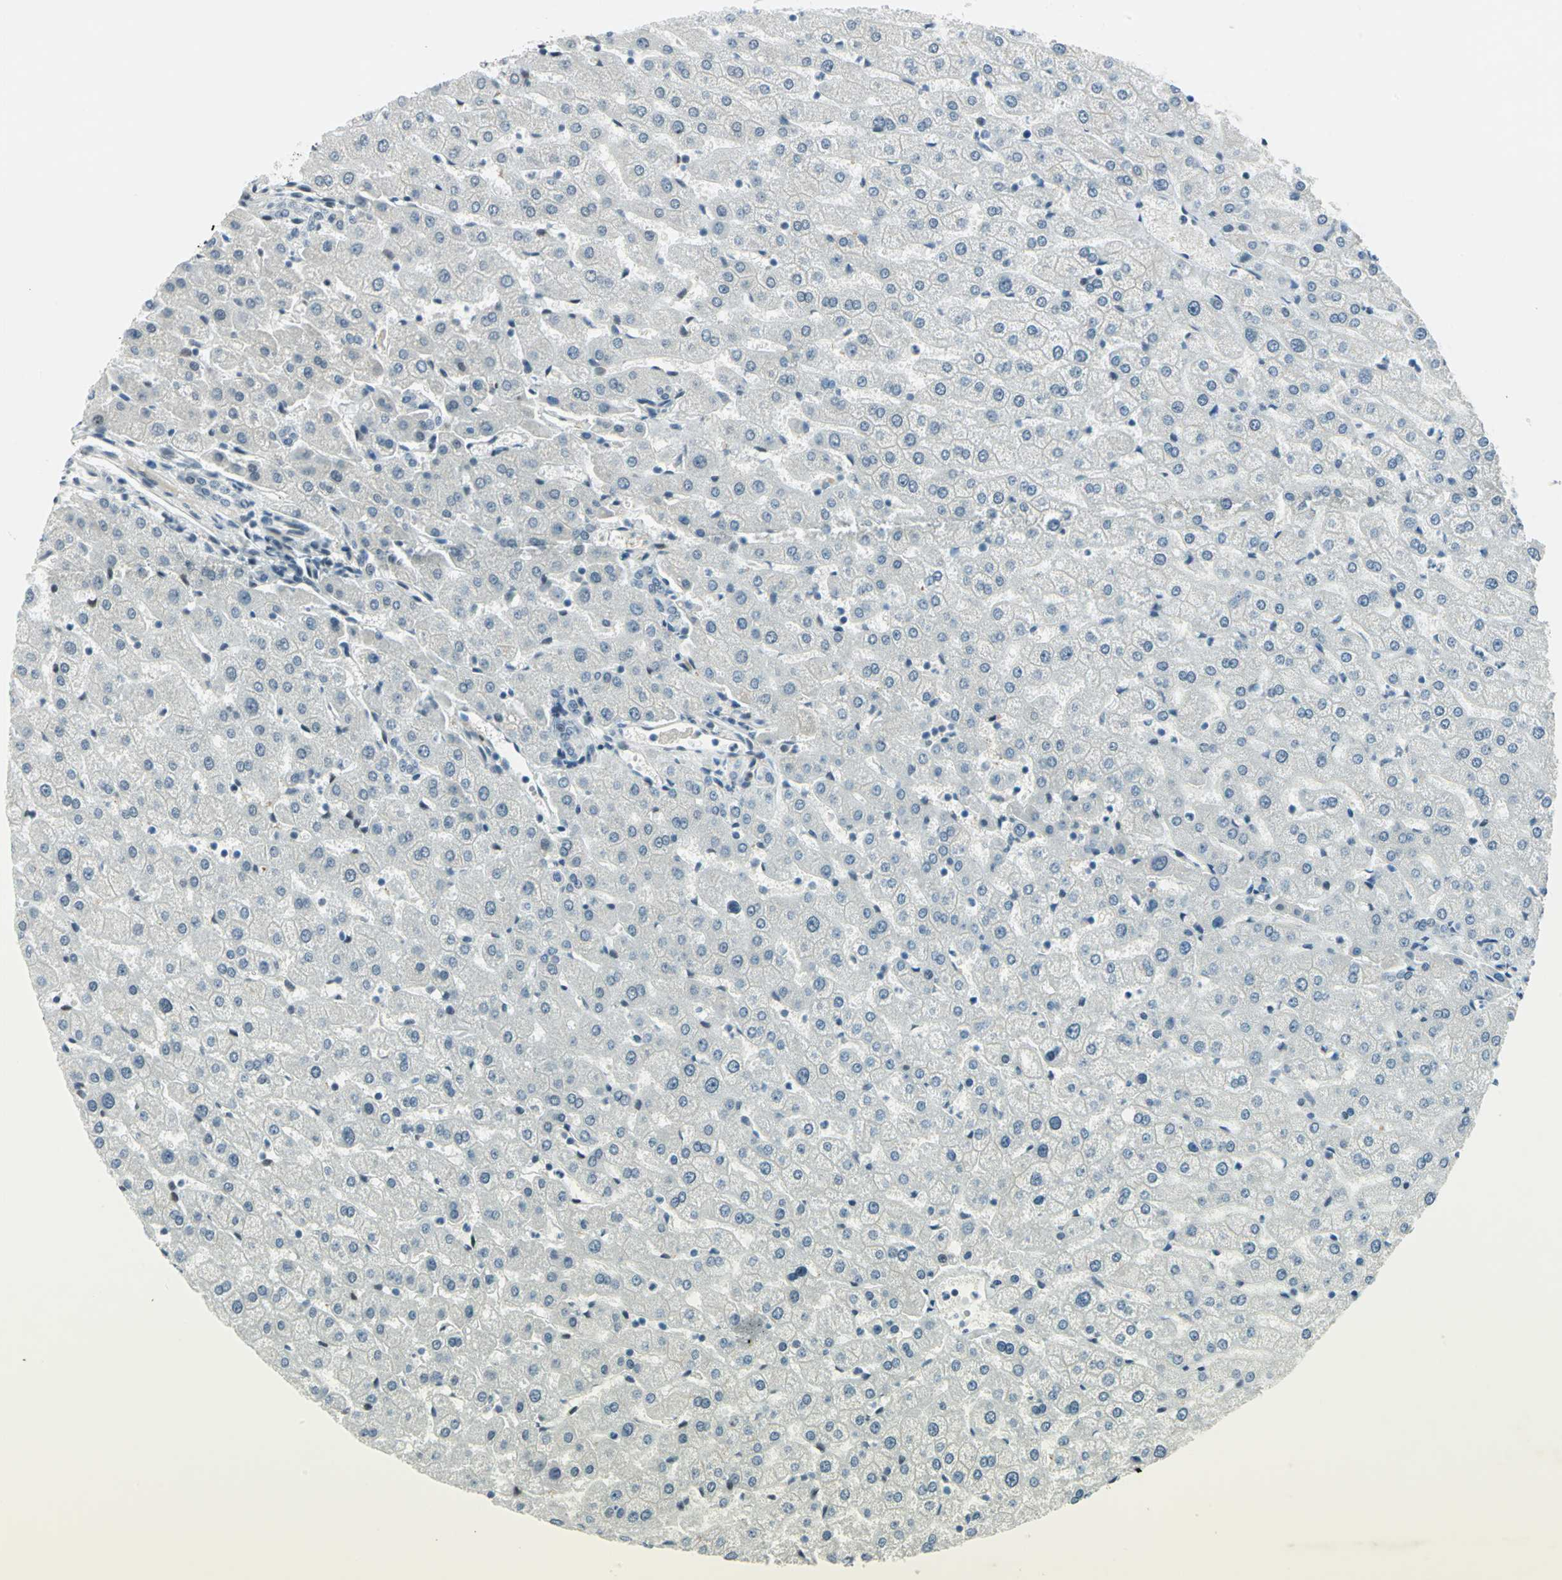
{"staining": {"intensity": "negative", "quantity": "none", "location": "none"}, "tissue": "liver", "cell_type": "Cholangiocytes", "image_type": "normal", "snomed": [{"axis": "morphology", "description": "Normal tissue, NOS"}, {"axis": "morphology", "description": "Fibrosis, NOS"}, {"axis": "topography", "description": "Liver"}], "caption": "The immunohistochemistry (IHC) photomicrograph has no significant positivity in cholangiocytes of liver. (DAB (3,3'-diaminobenzidine) immunohistochemistry (IHC), high magnification).", "gene": "MTMR10", "patient": {"sex": "female", "age": 29}}